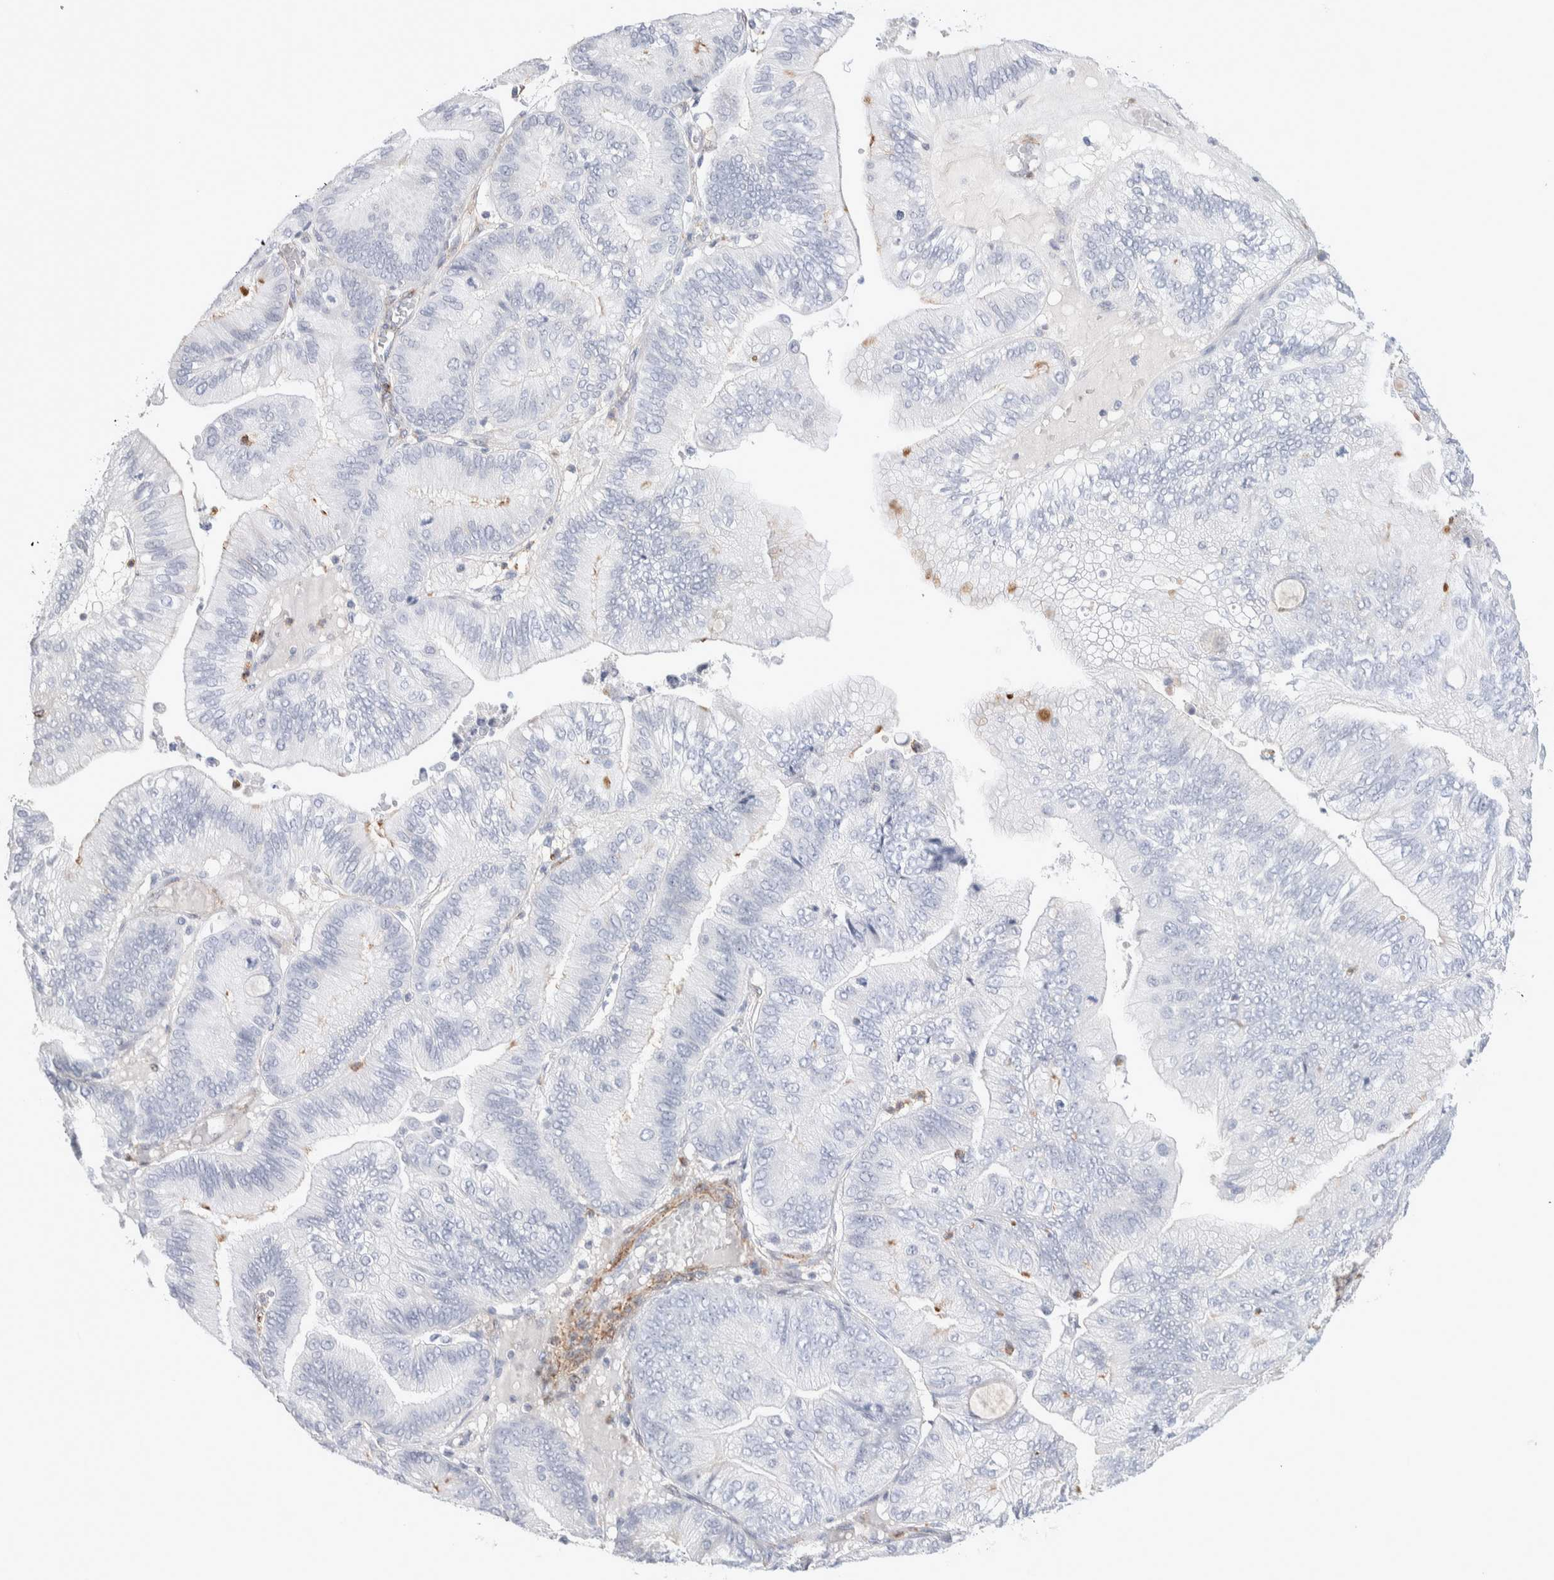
{"staining": {"intensity": "negative", "quantity": "none", "location": "none"}, "tissue": "ovarian cancer", "cell_type": "Tumor cells", "image_type": "cancer", "snomed": [{"axis": "morphology", "description": "Cystadenocarcinoma, mucinous, NOS"}, {"axis": "topography", "description": "Ovary"}], "caption": "Protein analysis of mucinous cystadenocarcinoma (ovarian) exhibits no significant staining in tumor cells.", "gene": "SEPTIN4", "patient": {"sex": "female", "age": 61}}